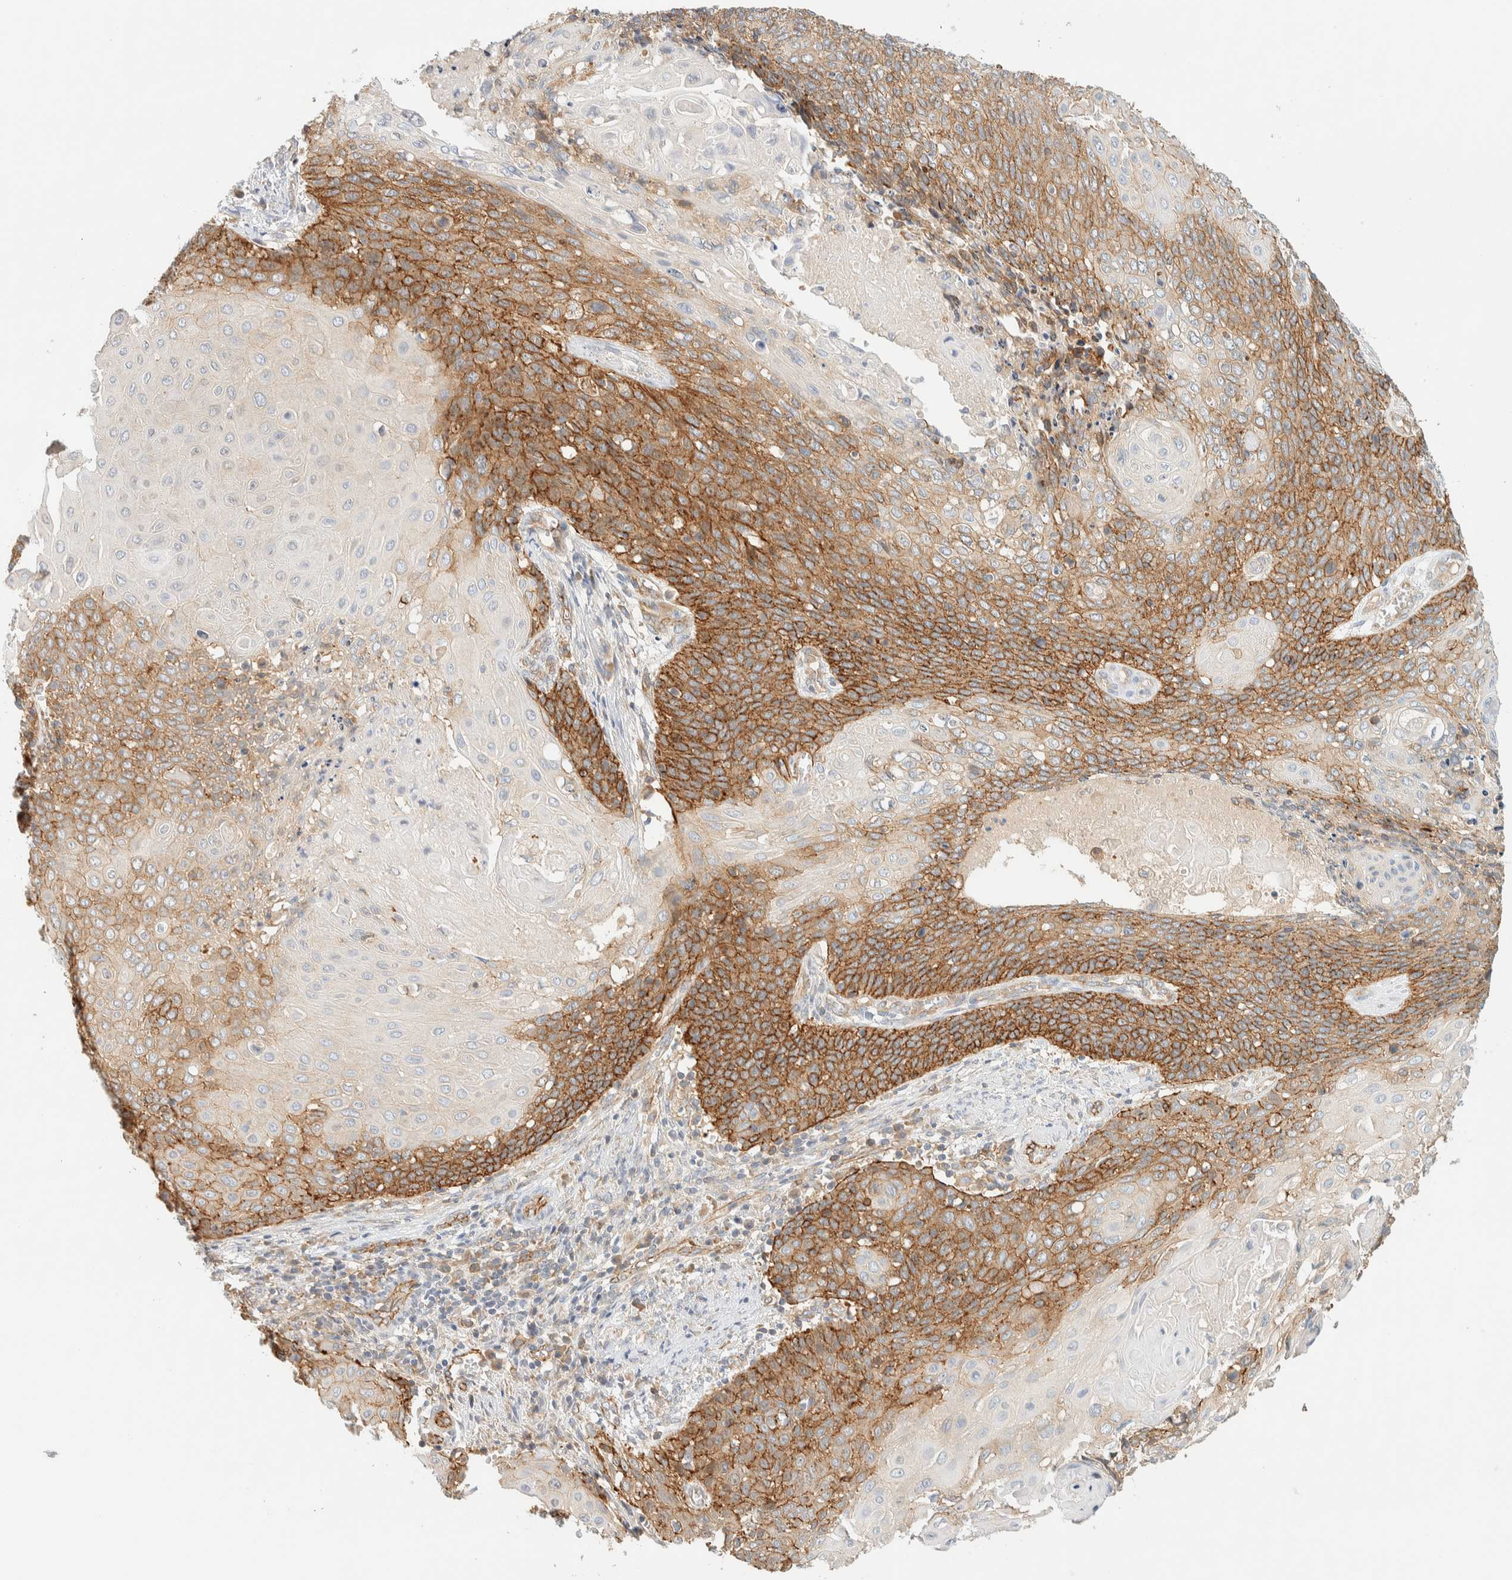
{"staining": {"intensity": "moderate", "quantity": ">75%", "location": "cytoplasmic/membranous"}, "tissue": "cervical cancer", "cell_type": "Tumor cells", "image_type": "cancer", "snomed": [{"axis": "morphology", "description": "Squamous cell carcinoma, NOS"}, {"axis": "topography", "description": "Cervix"}], "caption": "Cervical squamous cell carcinoma stained for a protein (brown) exhibits moderate cytoplasmic/membranous positive expression in approximately >75% of tumor cells.", "gene": "LIMA1", "patient": {"sex": "female", "age": 39}}